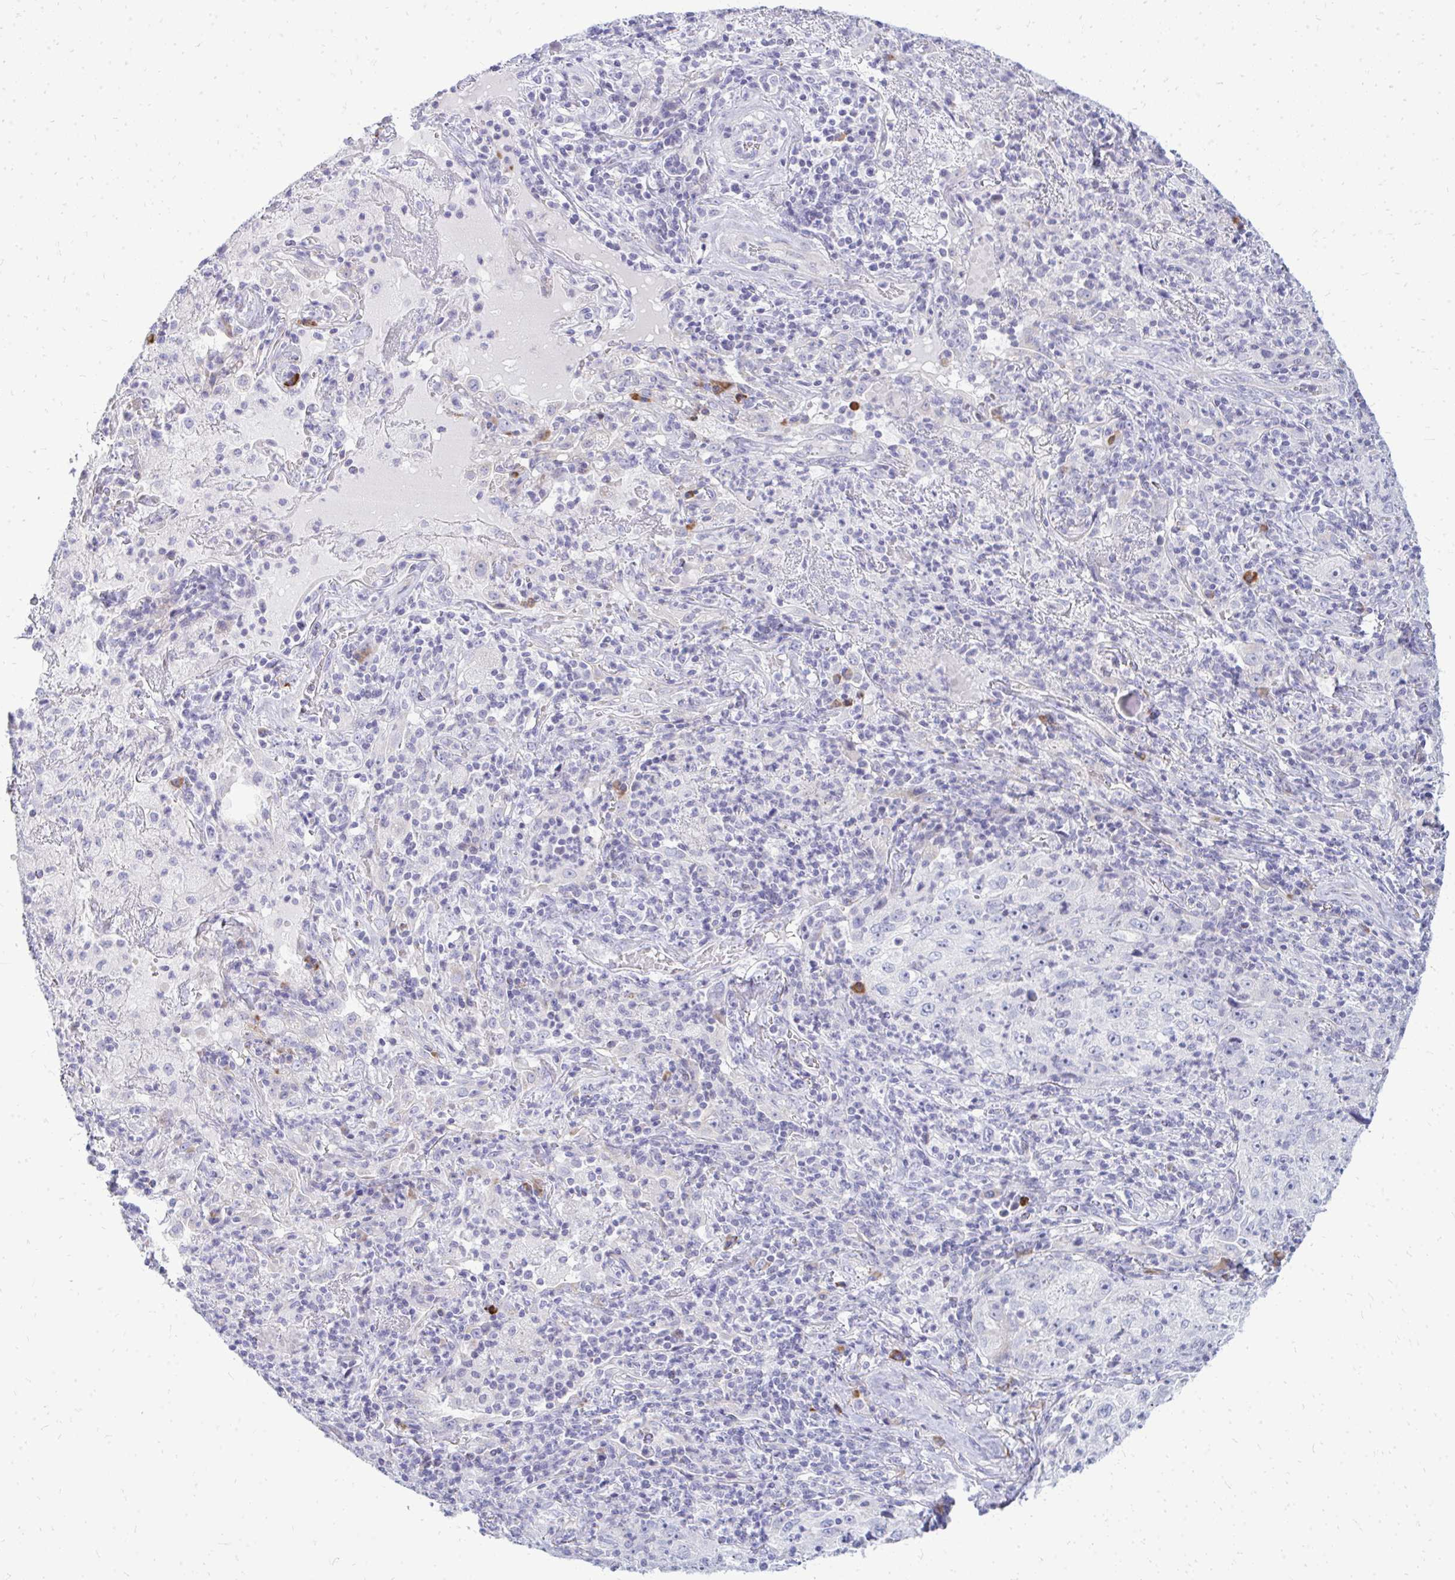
{"staining": {"intensity": "negative", "quantity": "none", "location": "none"}, "tissue": "lung cancer", "cell_type": "Tumor cells", "image_type": "cancer", "snomed": [{"axis": "morphology", "description": "Squamous cell carcinoma, NOS"}, {"axis": "topography", "description": "Lung"}], "caption": "An IHC histopathology image of squamous cell carcinoma (lung) is shown. There is no staining in tumor cells of squamous cell carcinoma (lung). (Stains: DAB immunohistochemistry with hematoxylin counter stain, Microscopy: brightfield microscopy at high magnification).", "gene": "TSPEAR", "patient": {"sex": "male", "age": 71}}